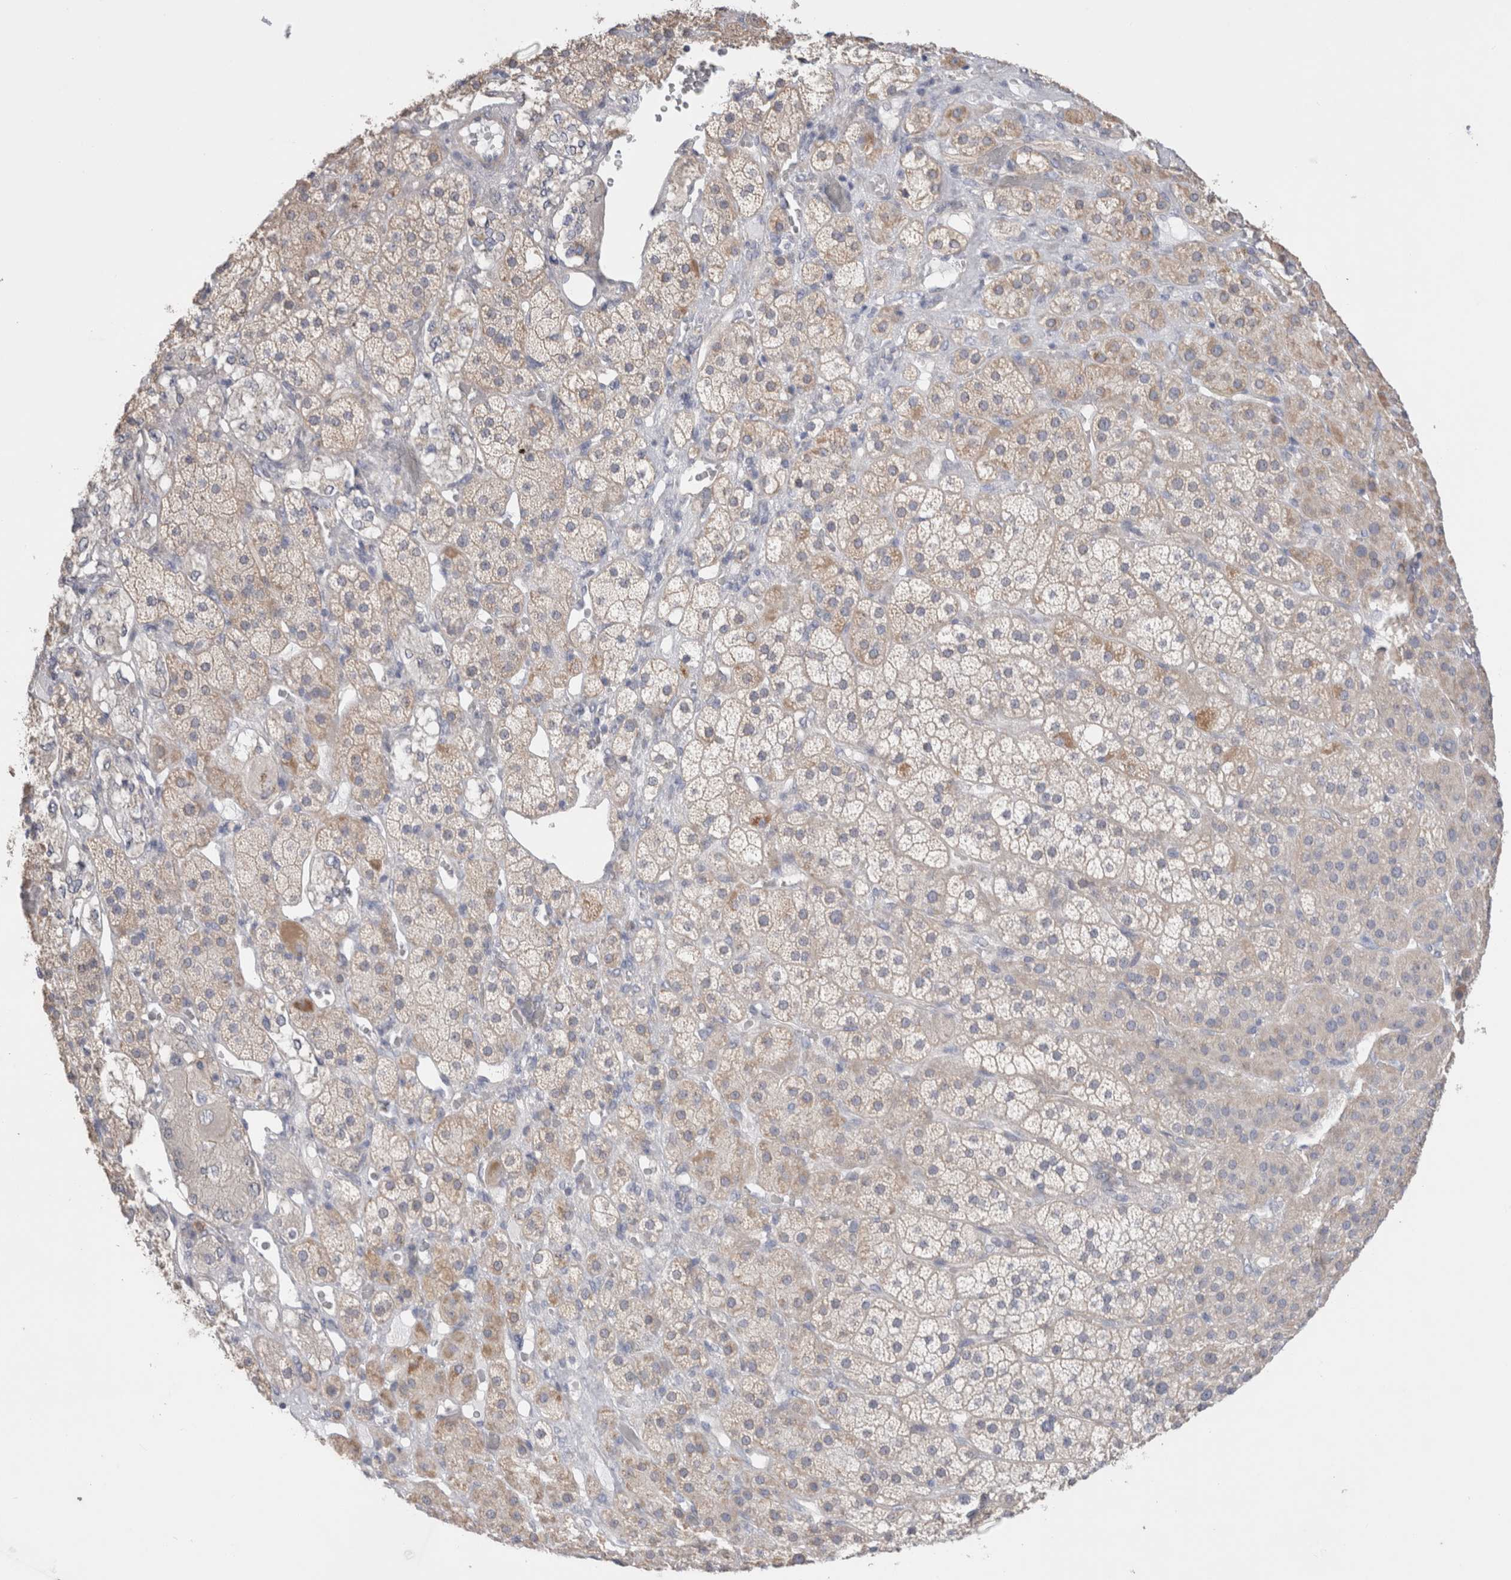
{"staining": {"intensity": "moderate", "quantity": "<25%", "location": "cytoplasmic/membranous"}, "tissue": "adrenal gland", "cell_type": "Glandular cells", "image_type": "normal", "snomed": [{"axis": "morphology", "description": "Normal tissue, NOS"}, {"axis": "topography", "description": "Adrenal gland"}], "caption": "Protein staining of benign adrenal gland exhibits moderate cytoplasmic/membranous expression in approximately <25% of glandular cells. (Stains: DAB (3,3'-diaminobenzidine) in brown, nuclei in blue, Microscopy: brightfield microscopy at high magnification).", "gene": "DMD", "patient": {"sex": "male", "age": 57}}